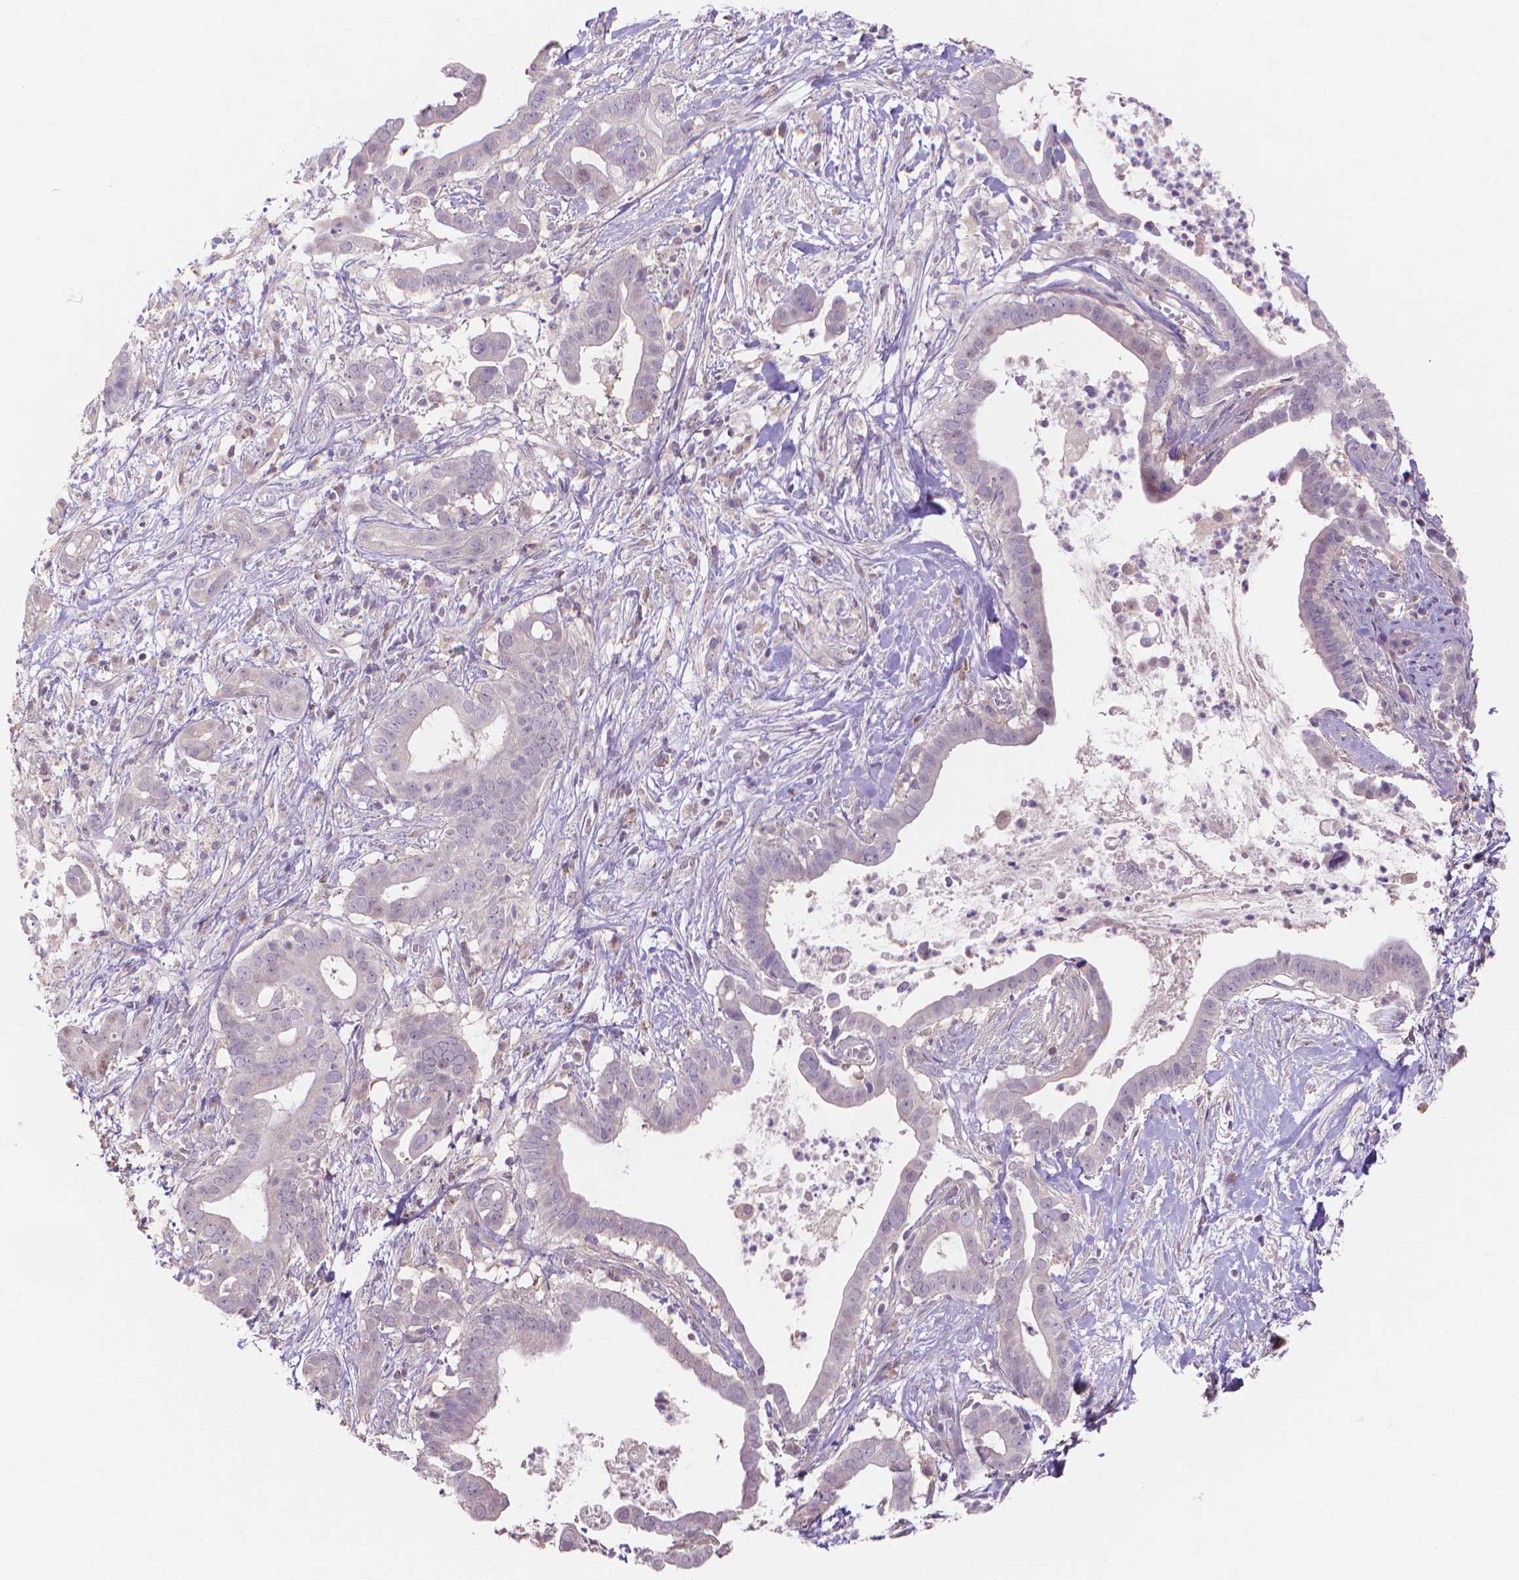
{"staining": {"intensity": "negative", "quantity": "none", "location": "none"}, "tissue": "pancreatic cancer", "cell_type": "Tumor cells", "image_type": "cancer", "snomed": [{"axis": "morphology", "description": "Adenocarcinoma, NOS"}, {"axis": "topography", "description": "Pancreas"}], "caption": "Pancreatic cancer (adenocarcinoma) was stained to show a protein in brown. There is no significant positivity in tumor cells.", "gene": "PRDM13", "patient": {"sex": "male", "age": 61}}